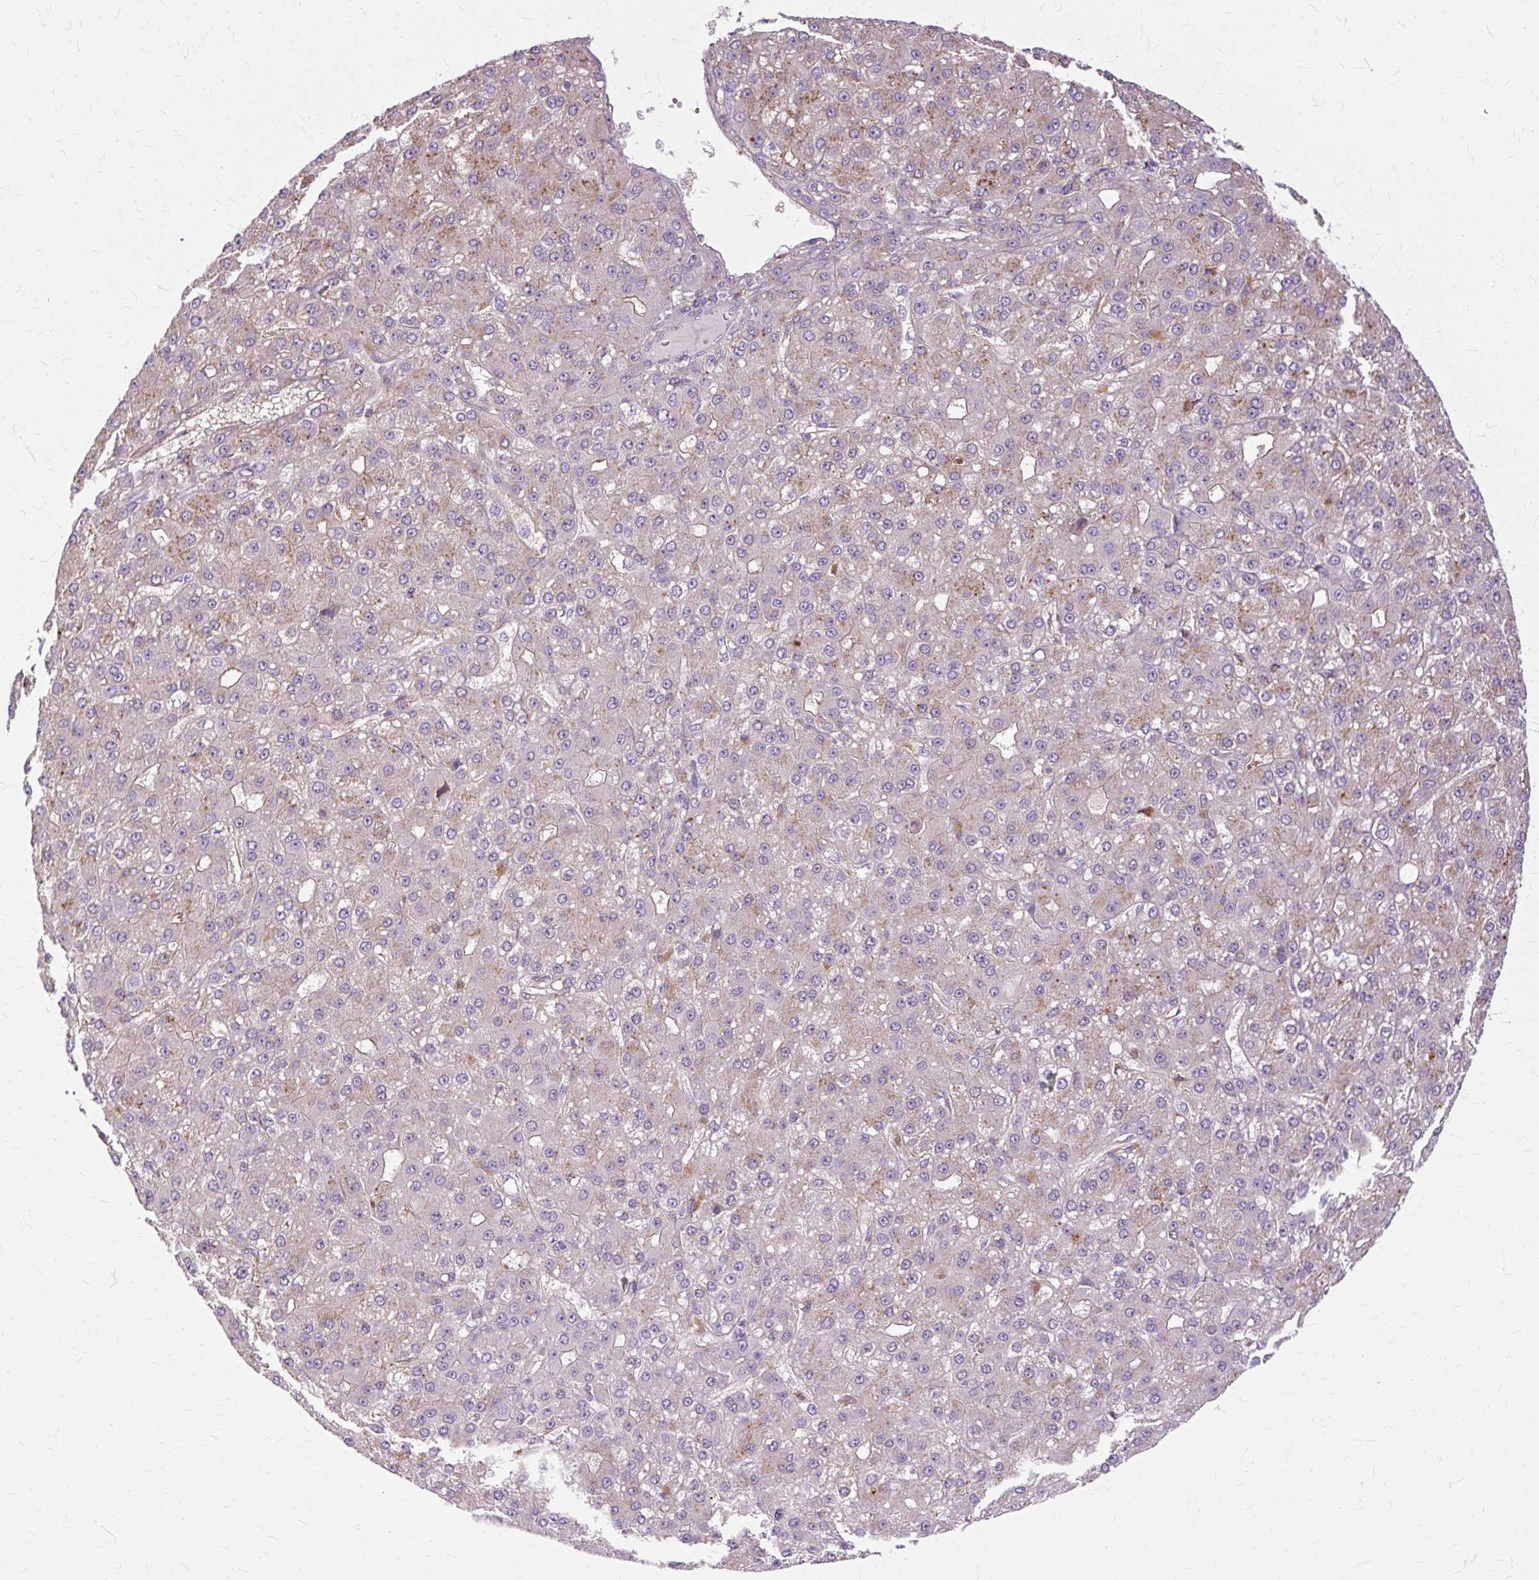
{"staining": {"intensity": "weak", "quantity": "25%-75%", "location": "cytoplasmic/membranous"}, "tissue": "liver cancer", "cell_type": "Tumor cells", "image_type": "cancer", "snomed": [{"axis": "morphology", "description": "Carcinoma, Hepatocellular, NOS"}, {"axis": "topography", "description": "Liver"}], "caption": "This is an image of immunohistochemistry staining of liver cancer, which shows weak staining in the cytoplasmic/membranous of tumor cells.", "gene": "TSPAN8", "patient": {"sex": "male", "age": 67}}